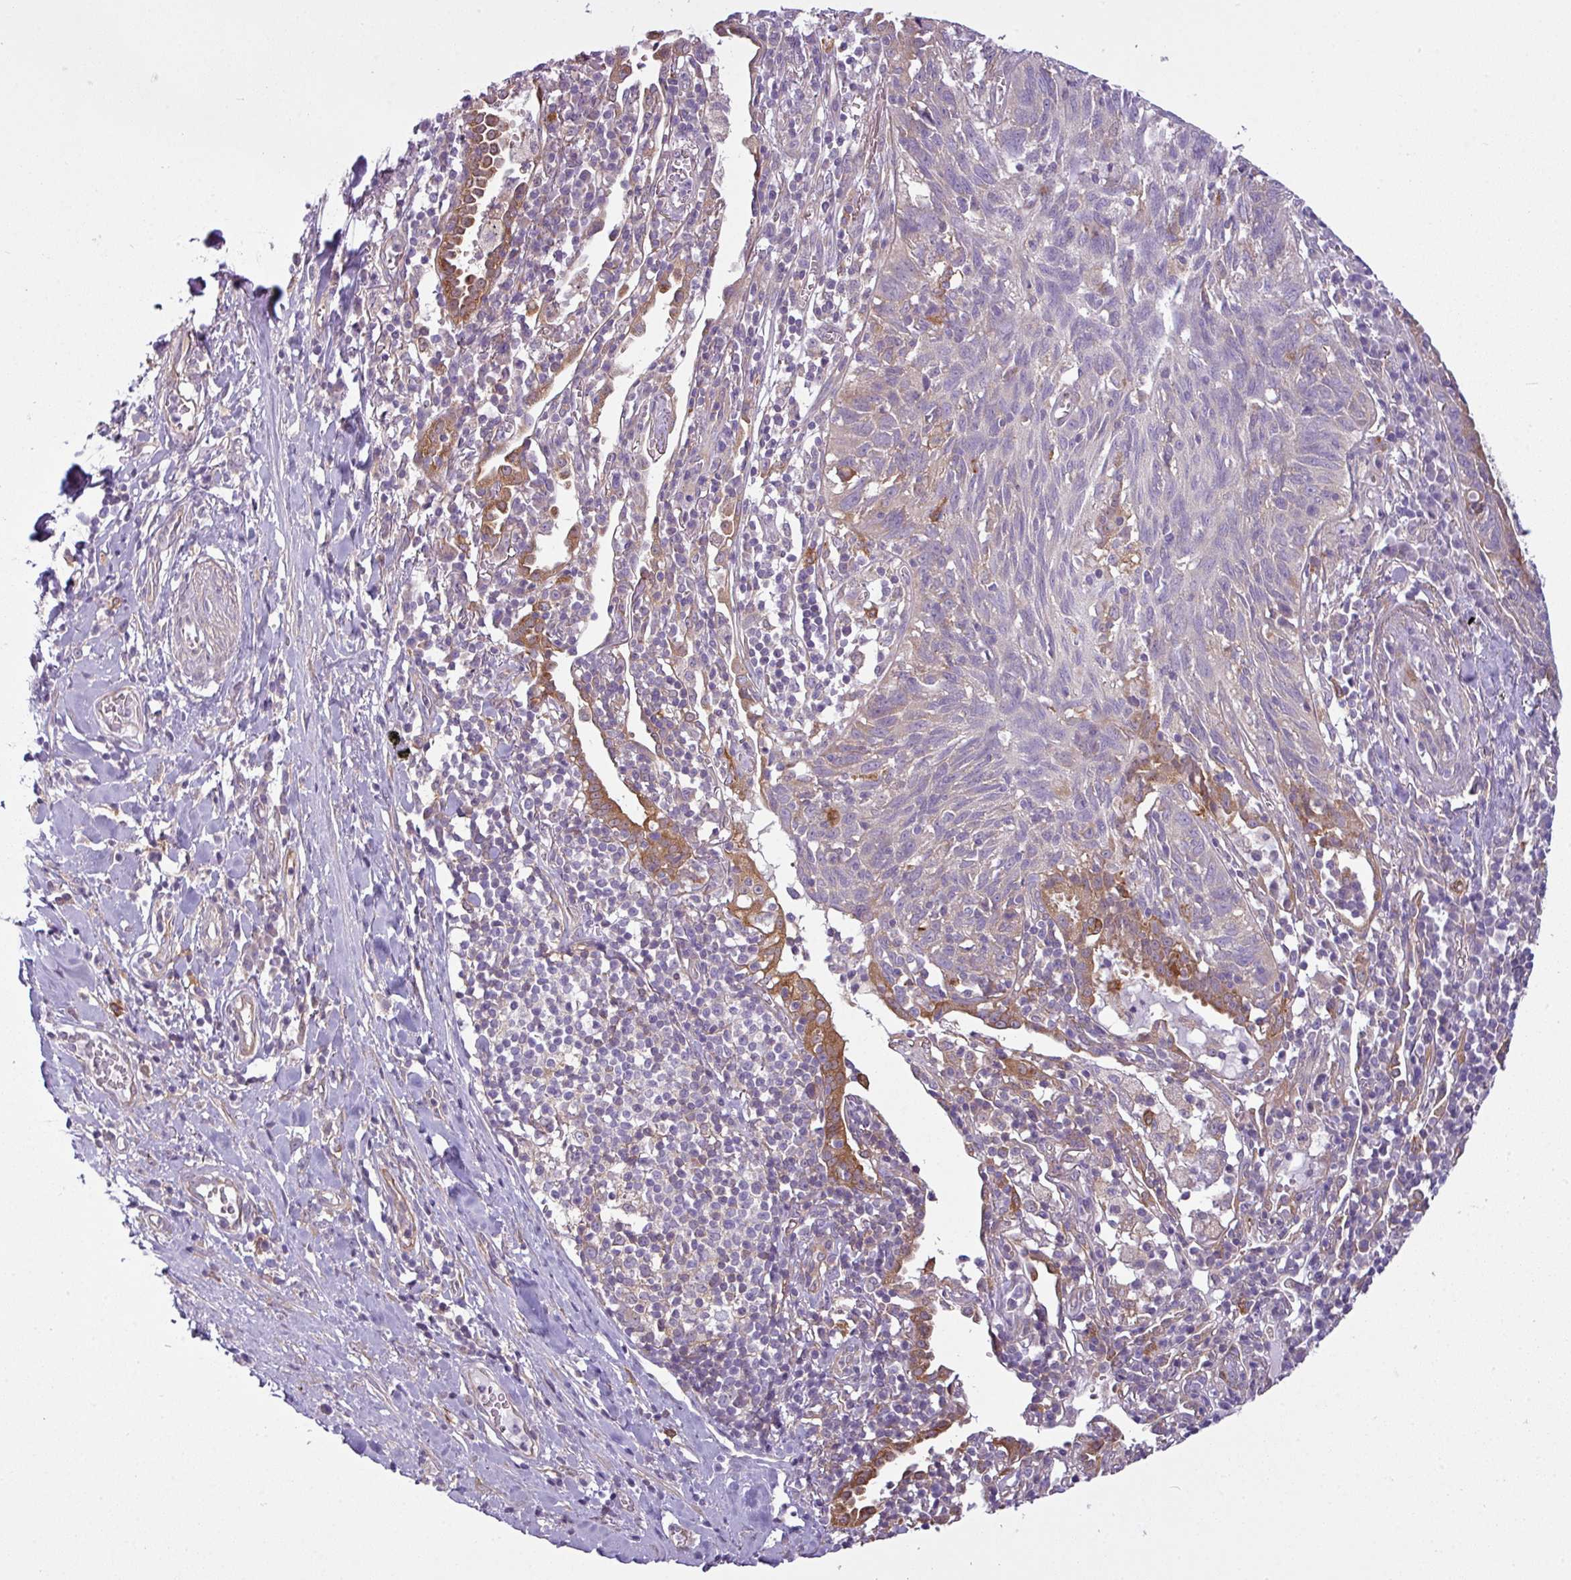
{"staining": {"intensity": "negative", "quantity": "none", "location": "none"}, "tissue": "lung cancer", "cell_type": "Tumor cells", "image_type": "cancer", "snomed": [{"axis": "morphology", "description": "Squamous cell carcinoma, NOS"}, {"axis": "topography", "description": "Lung"}], "caption": "A high-resolution image shows IHC staining of lung cancer (squamous cell carcinoma), which shows no significant positivity in tumor cells.", "gene": "CAMK2B", "patient": {"sex": "female", "age": 66}}